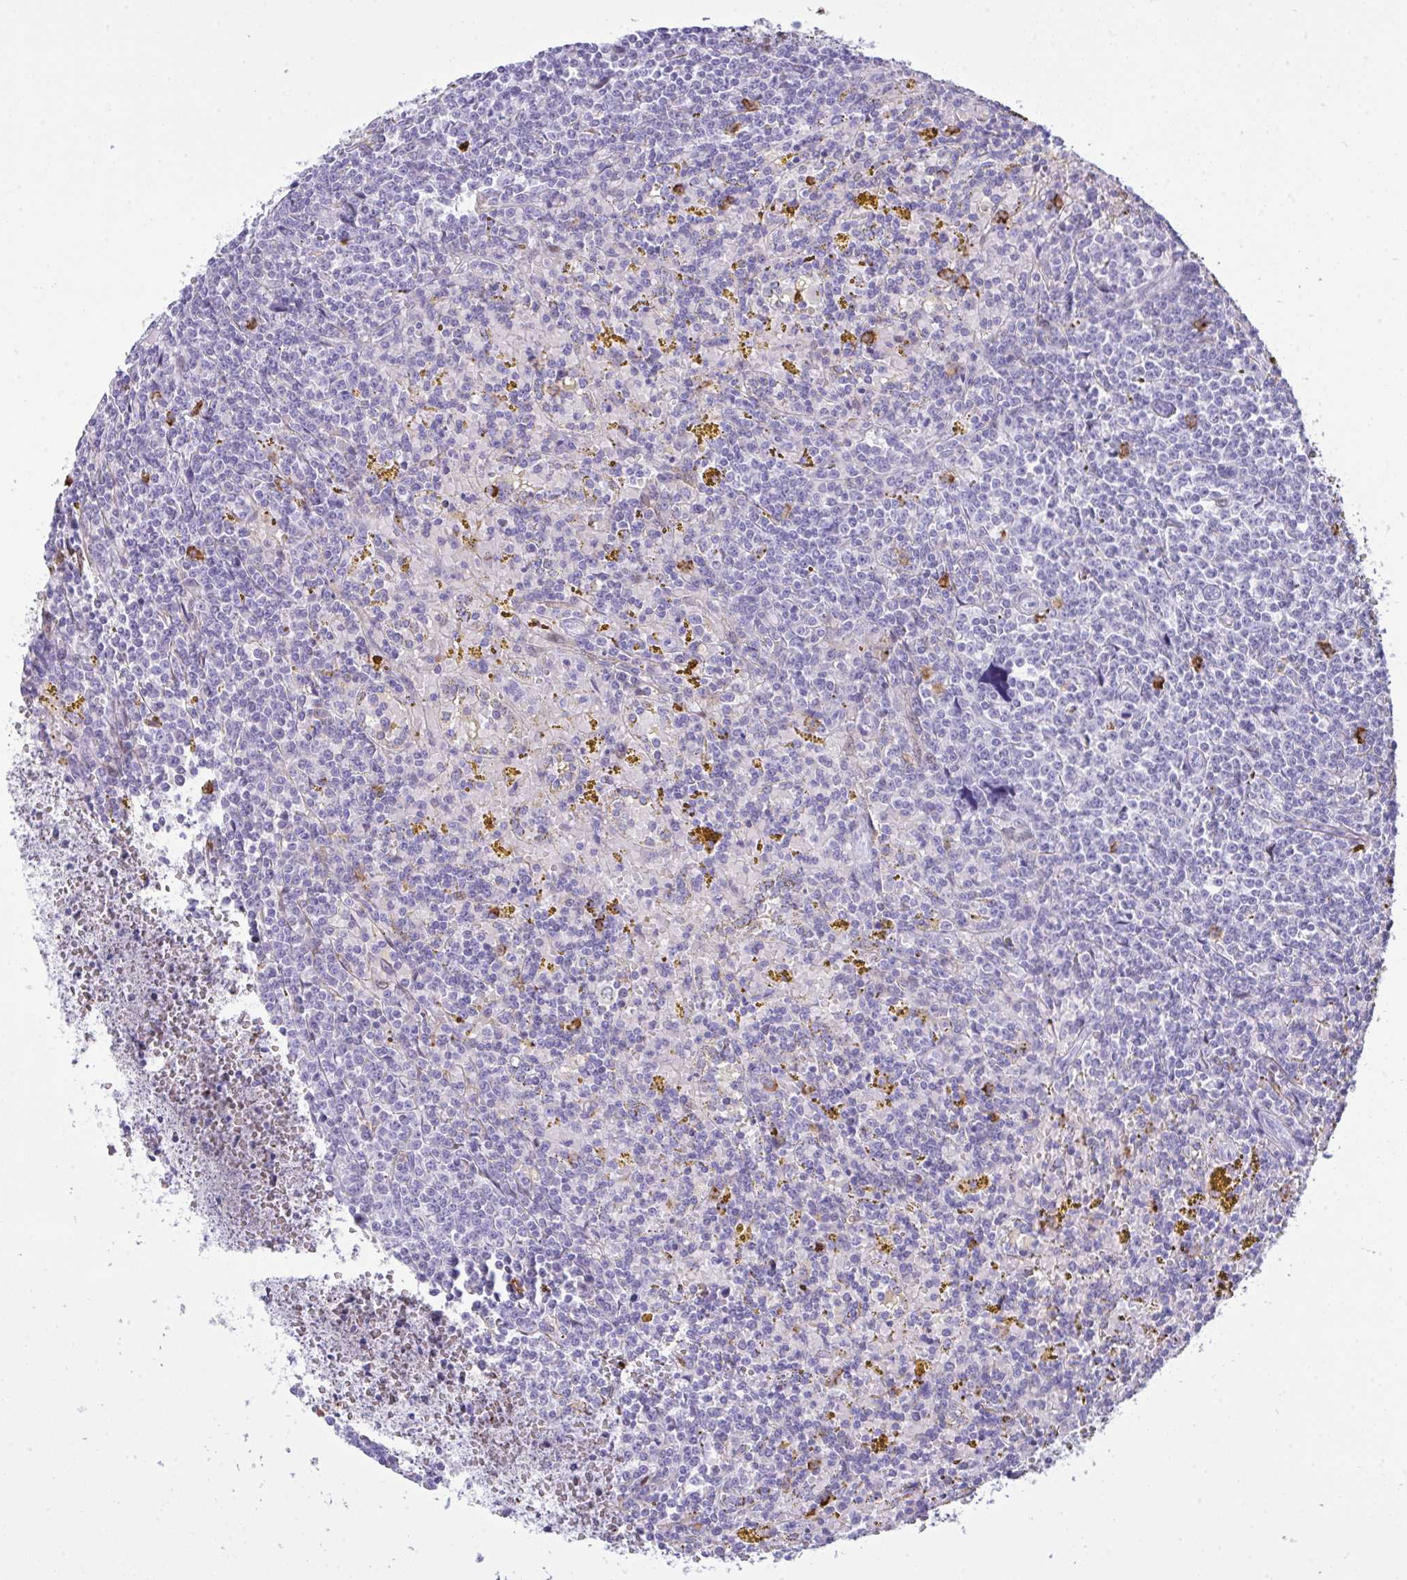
{"staining": {"intensity": "negative", "quantity": "none", "location": "none"}, "tissue": "lymphoma", "cell_type": "Tumor cells", "image_type": "cancer", "snomed": [{"axis": "morphology", "description": "Malignant lymphoma, non-Hodgkin's type, Low grade"}, {"axis": "topography", "description": "Spleen"}, {"axis": "topography", "description": "Lymph node"}], "caption": "A micrograph of low-grade malignant lymphoma, non-Hodgkin's type stained for a protein displays no brown staining in tumor cells.", "gene": "ARHGAP42", "patient": {"sex": "female", "age": 66}}